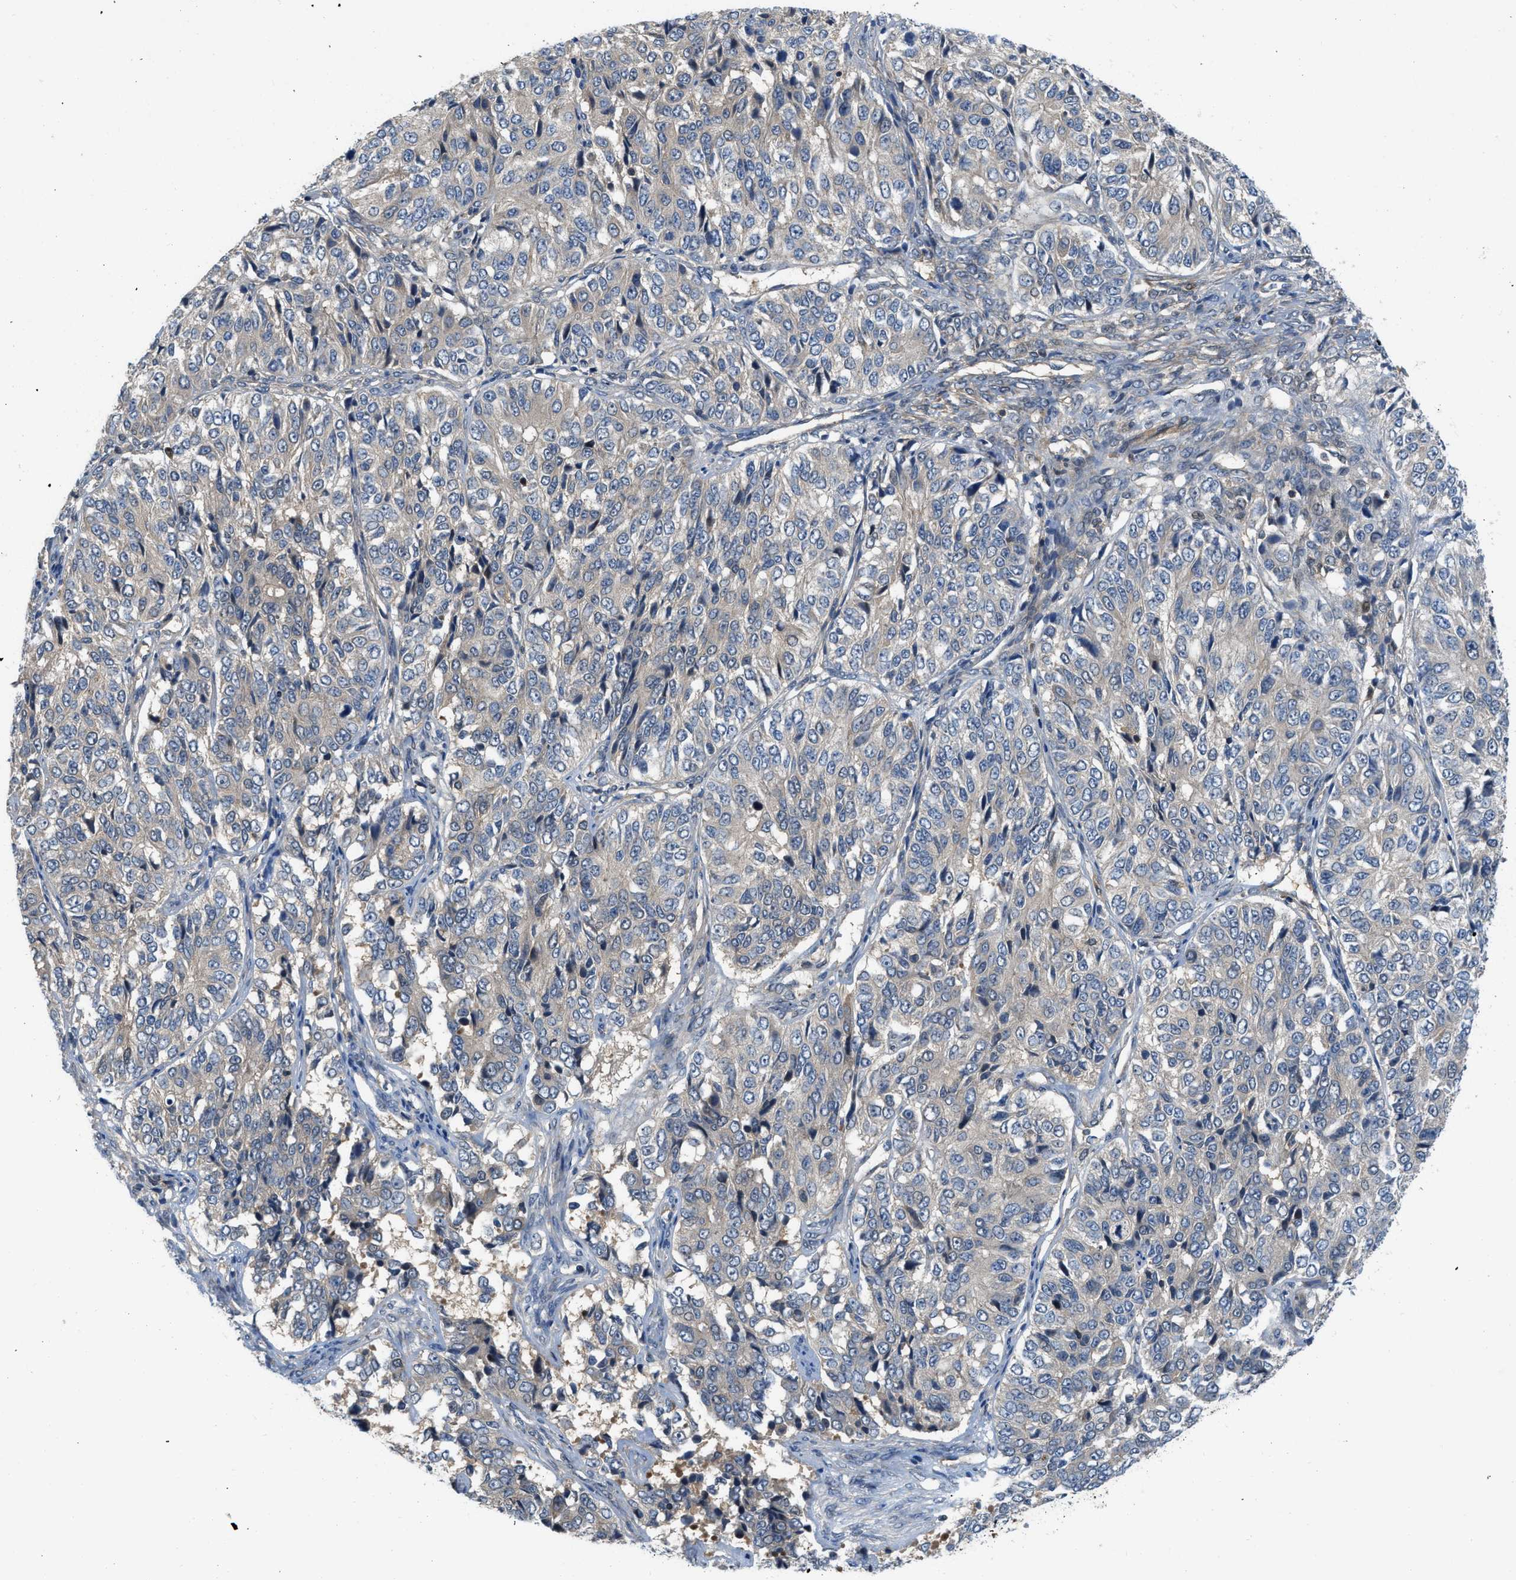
{"staining": {"intensity": "weak", "quantity": "<25%", "location": "cytoplasmic/membranous"}, "tissue": "ovarian cancer", "cell_type": "Tumor cells", "image_type": "cancer", "snomed": [{"axis": "morphology", "description": "Carcinoma, endometroid"}, {"axis": "topography", "description": "Ovary"}], "caption": "Immunohistochemistry (IHC) image of ovarian cancer (endometroid carcinoma) stained for a protein (brown), which displays no staining in tumor cells.", "gene": "GPR31", "patient": {"sex": "female", "age": 51}}